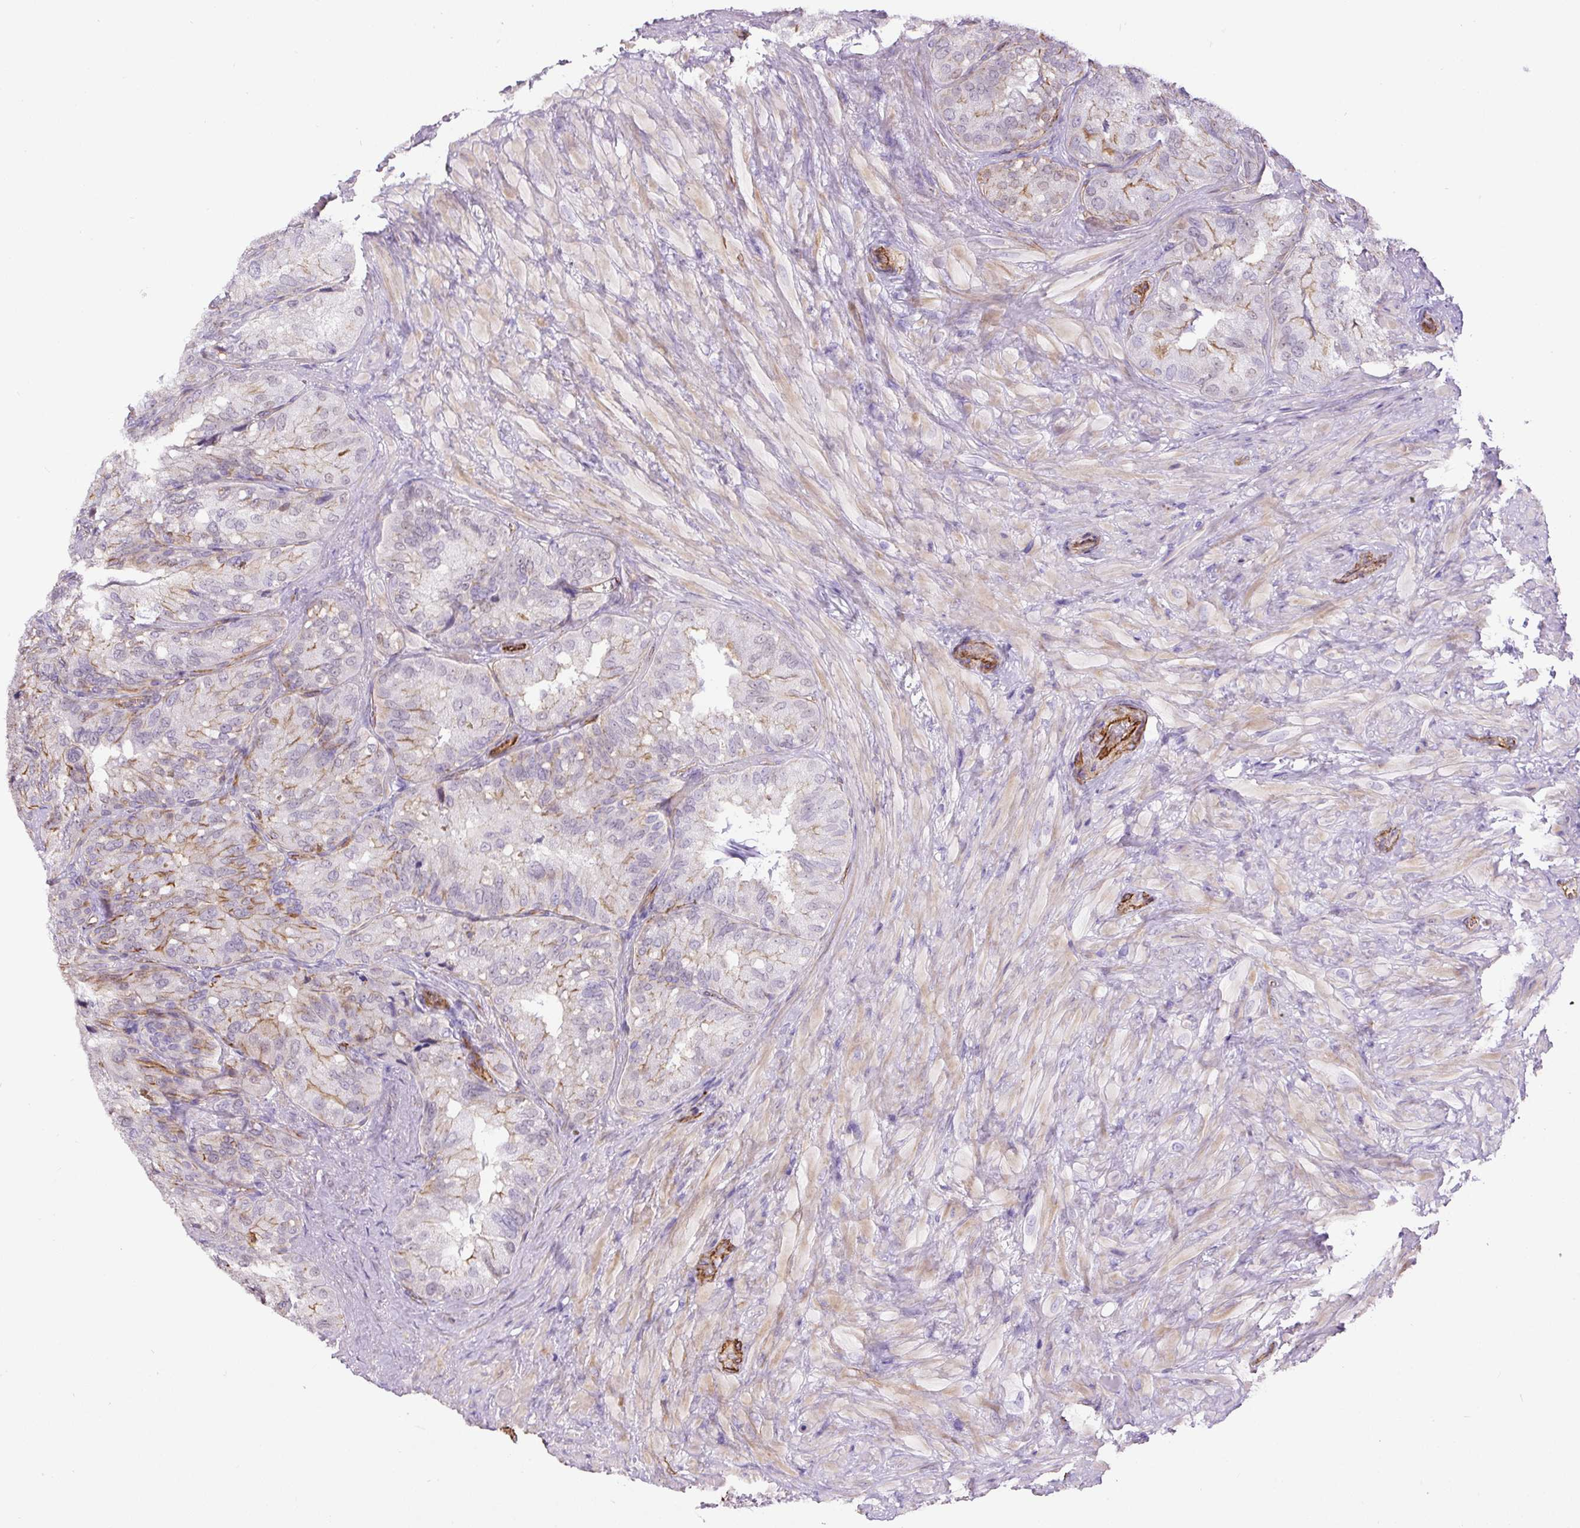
{"staining": {"intensity": "moderate", "quantity": "<25%", "location": "cytoplasmic/membranous"}, "tissue": "seminal vesicle", "cell_type": "Glandular cells", "image_type": "normal", "snomed": [{"axis": "morphology", "description": "Normal tissue, NOS"}, {"axis": "topography", "description": "Seminal veicle"}], "caption": "Immunohistochemistry (DAB (3,3'-diaminobenzidine)) staining of unremarkable human seminal vesicle shows moderate cytoplasmic/membranous protein positivity in about <25% of glandular cells.", "gene": "B3GALT5", "patient": {"sex": "male", "age": 69}}